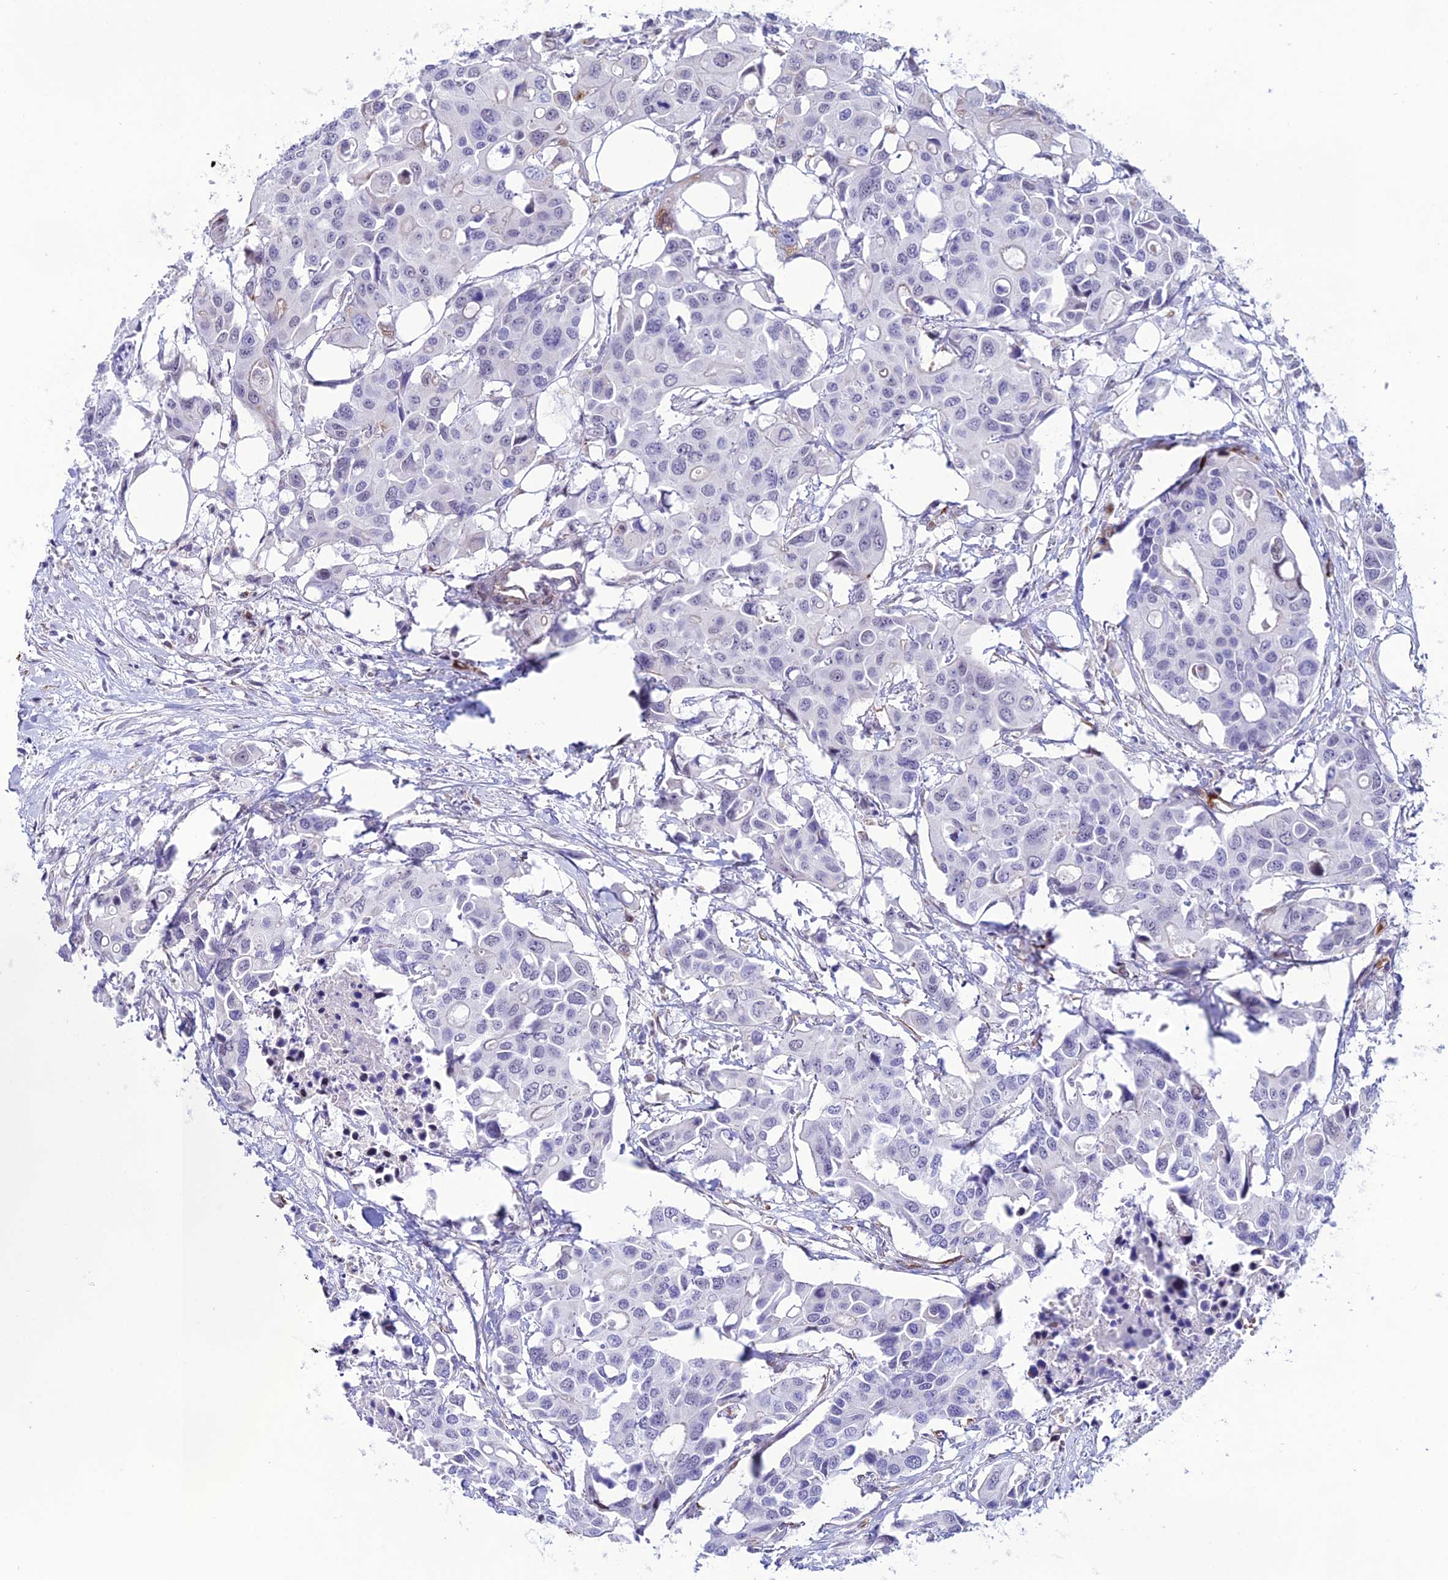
{"staining": {"intensity": "negative", "quantity": "none", "location": "none"}, "tissue": "colorectal cancer", "cell_type": "Tumor cells", "image_type": "cancer", "snomed": [{"axis": "morphology", "description": "Adenocarcinoma, NOS"}, {"axis": "topography", "description": "Colon"}], "caption": "Tumor cells show no significant positivity in colorectal cancer.", "gene": "COL6A6", "patient": {"sex": "male", "age": 77}}